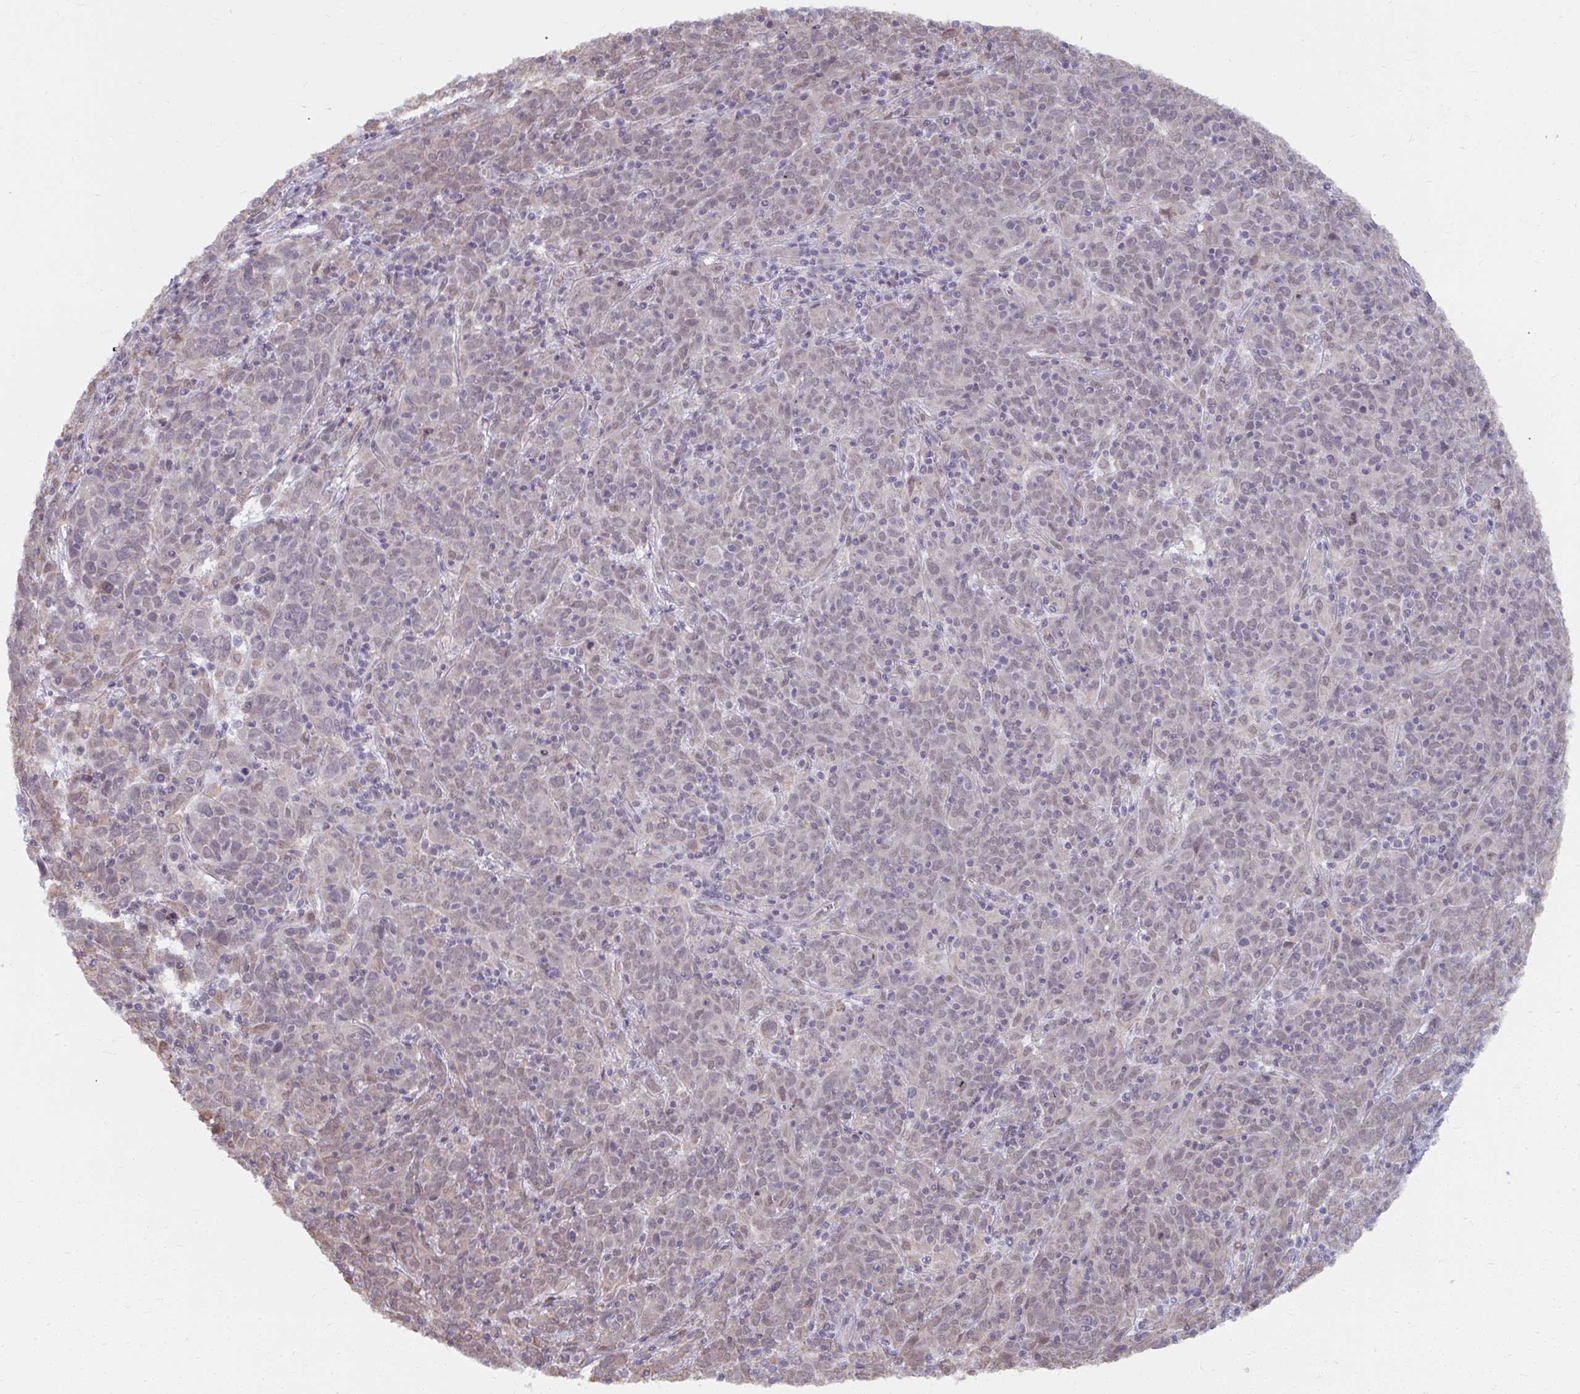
{"staining": {"intensity": "negative", "quantity": "none", "location": "none"}, "tissue": "cervical cancer", "cell_type": "Tumor cells", "image_type": "cancer", "snomed": [{"axis": "morphology", "description": "Squamous cell carcinoma, NOS"}, {"axis": "topography", "description": "Cervix"}], "caption": "Protein analysis of cervical squamous cell carcinoma demonstrates no significant expression in tumor cells.", "gene": "NMNAT1", "patient": {"sex": "female", "age": 67}}